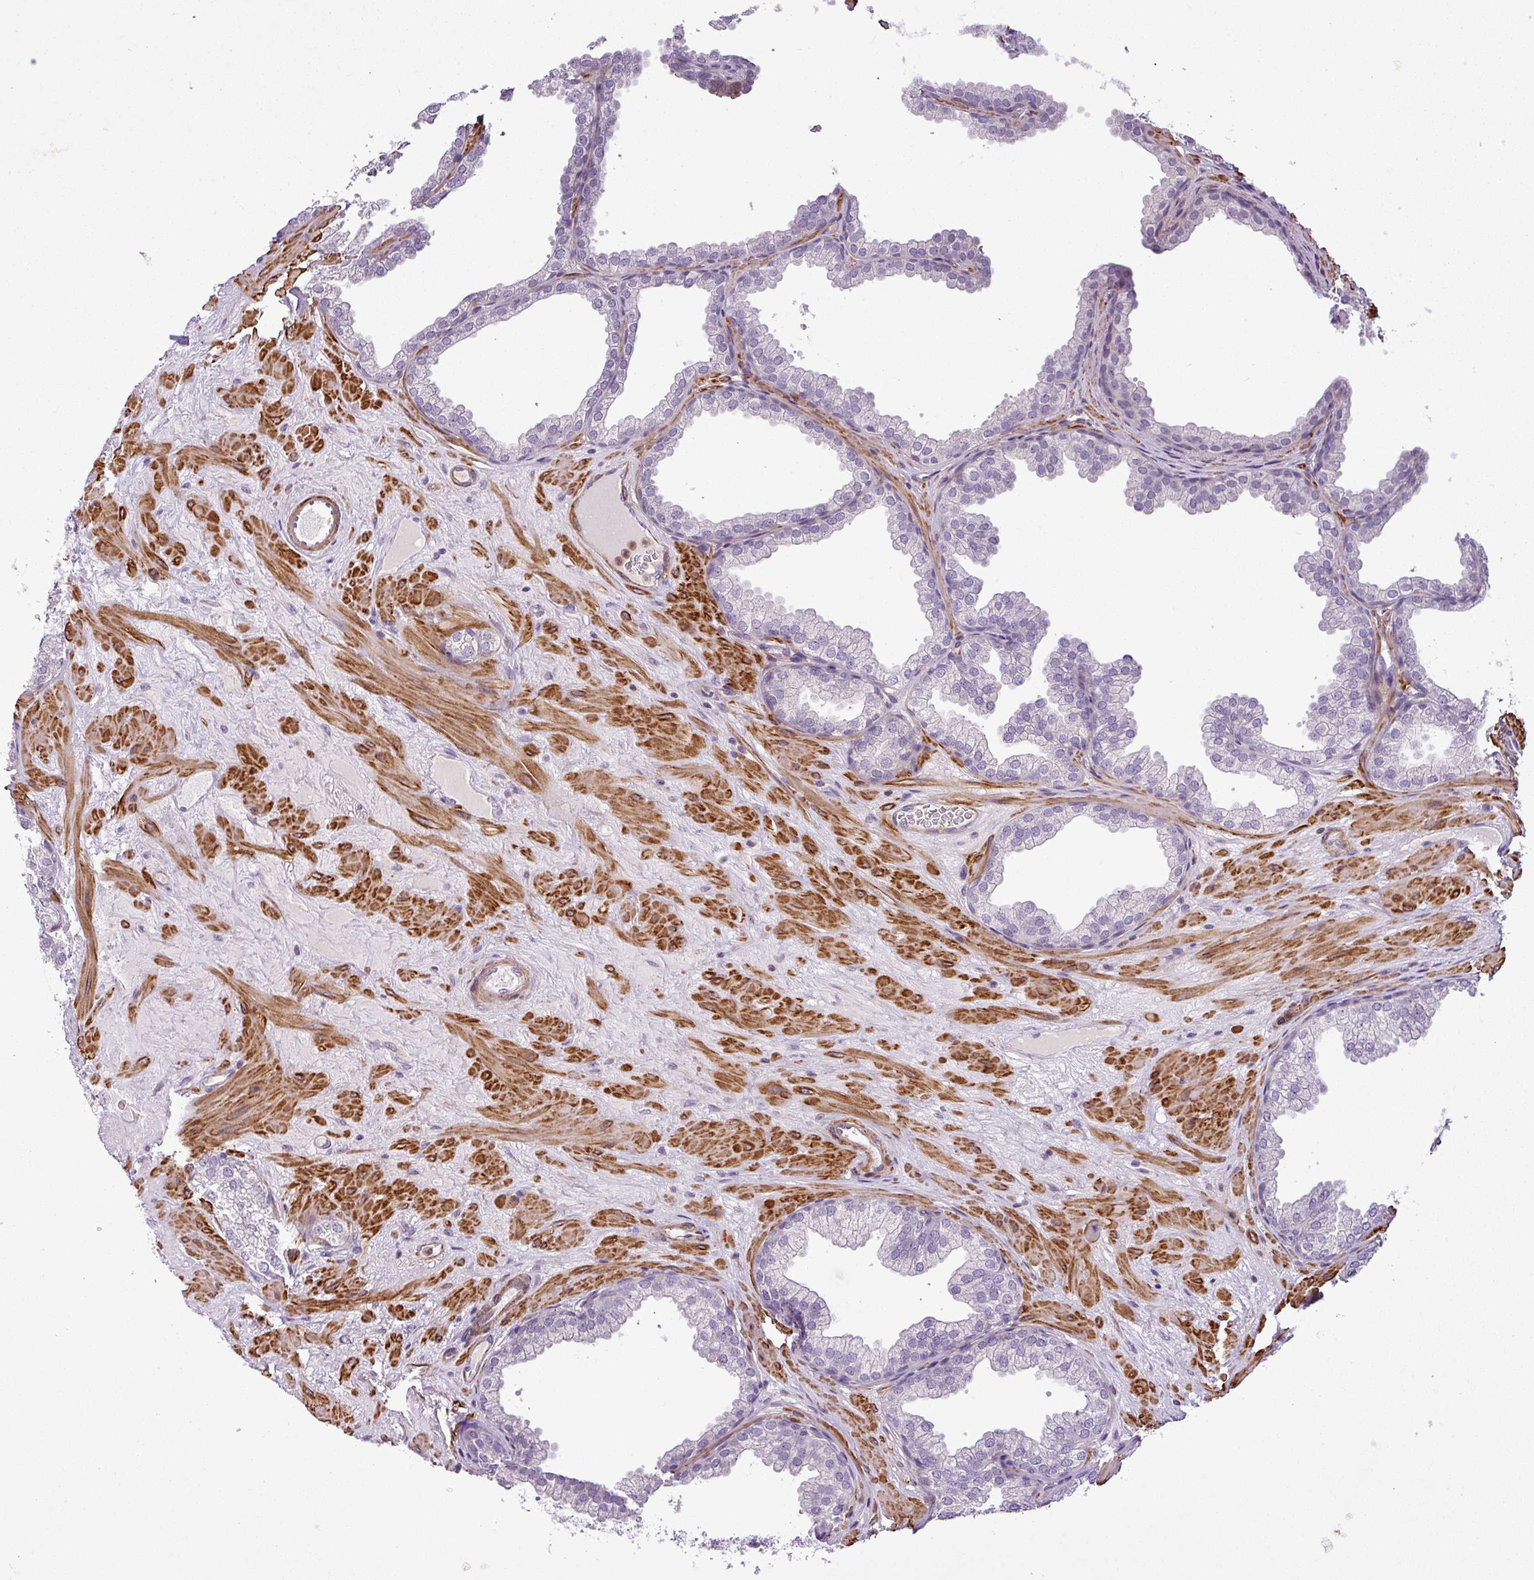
{"staining": {"intensity": "negative", "quantity": "none", "location": "none"}, "tissue": "prostate", "cell_type": "Glandular cells", "image_type": "normal", "snomed": [{"axis": "morphology", "description": "Normal tissue, NOS"}, {"axis": "topography", "description": "Prostate"}], "caption": "Glandular cells are negative for brown protein staining in benign prostate. (Brightfield microscopy of DAB (3,3'-diaminobenzidine) IHC at high magnification).", "gene": "NBEAL2", "patient": {"sex": "male", "age": 37}}